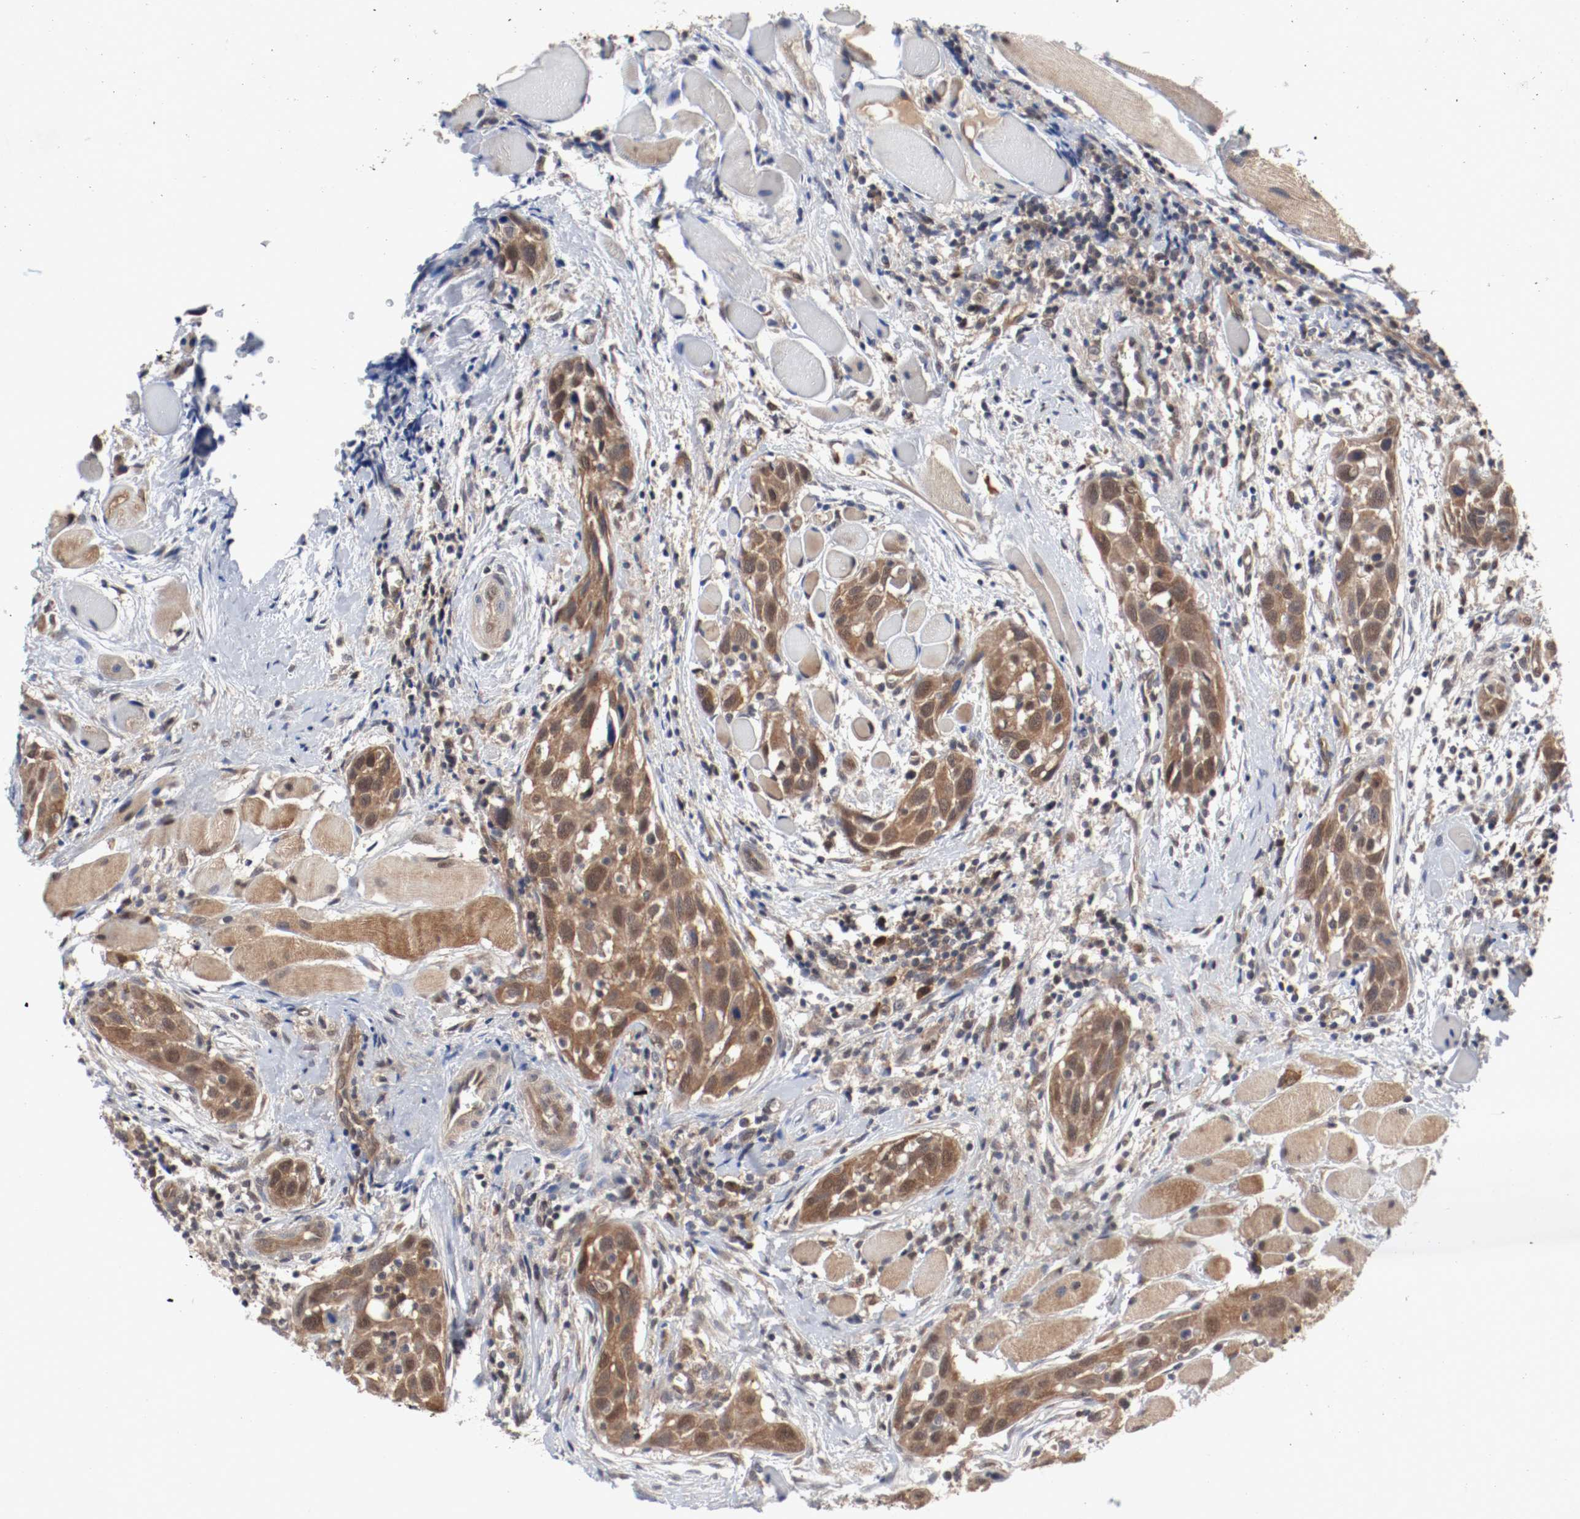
{"staining": {"intensity": "moderate", "quantity": ">75%", "location": "cytoplasmic/membranous,nuclear"}, "tissue": "head and neck cancer", "cell_type": "Tumor cells", "image_type": "cancer", "snomed": [{"axis": "morphology", "description": "Squamous cell carcinoma, NOS"}, {"axis": "topography", "description": "Oral tissue"}, {"axis": "topography", "description": "Head-Neck"}], "caption": "This micrograph shows squamous cell carcinoma (head and neck) stained with immunohistochemistry to label a protein in brown. The cytoplasmic/membranous and nuclear of tumor cells show moderate positivity for the protein. Nuclei are counter-stained blue.", "gene": "AFG3L2", "patient": {"sex": "female", "age": 50}}